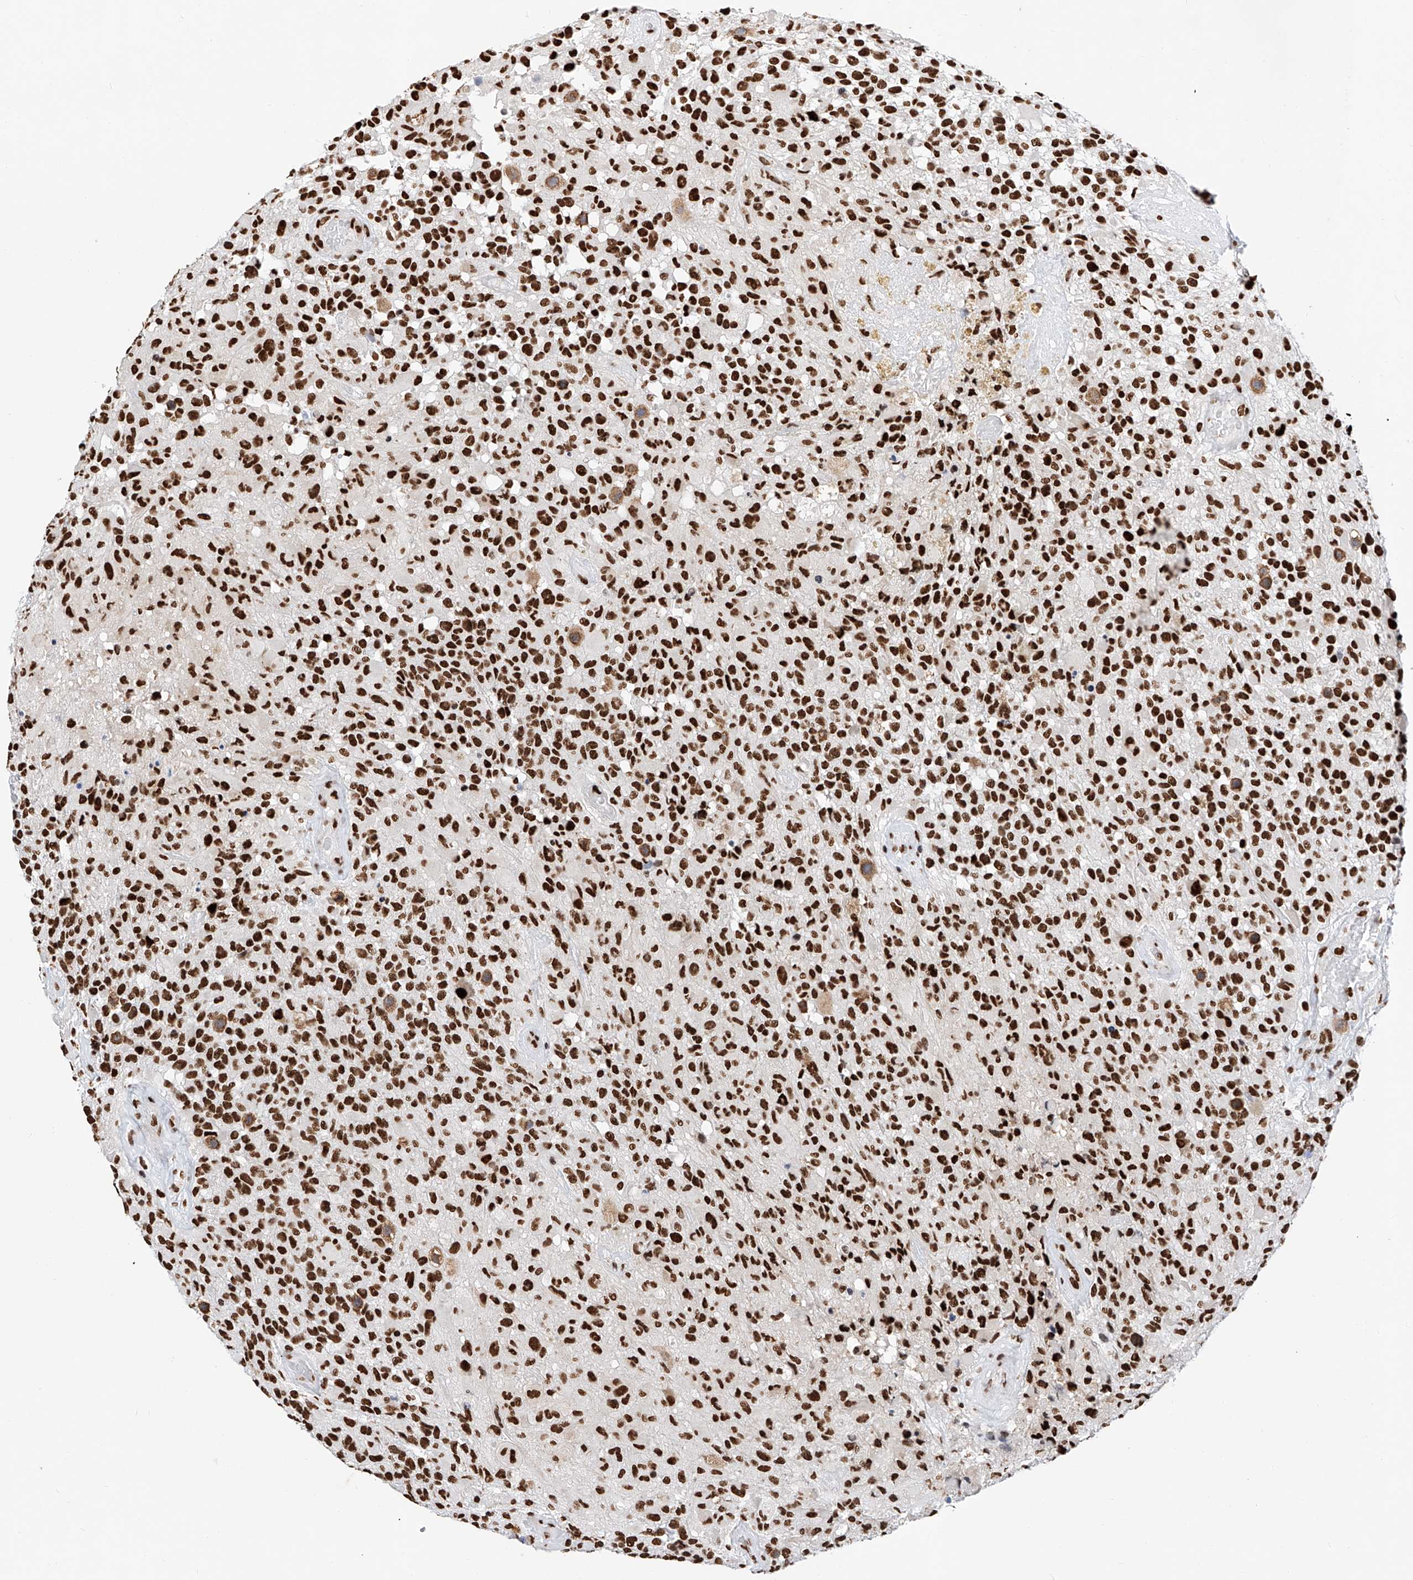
{"staining": {"intensity": "strong", "quantity": ">75%", "location": "nuclear"}, "tissue": "glioma", "cell_type": "Tumor cells", "image_type": "cancer", "snomed": [{"axis": "morphology", "description": "Glioma, malignant, High grade"}, {"axis": "morphology", "description": "Glioblastoma, NOS"}, {"axis": "topography", "description": "Brain"}], "caption": "This image reveals IHC staining of glioma, with high strong nuclear positivity in approximately >75% of tumor cells.", "gene": "SRSF6", "patient": {"sex": "male", "age": 60}}